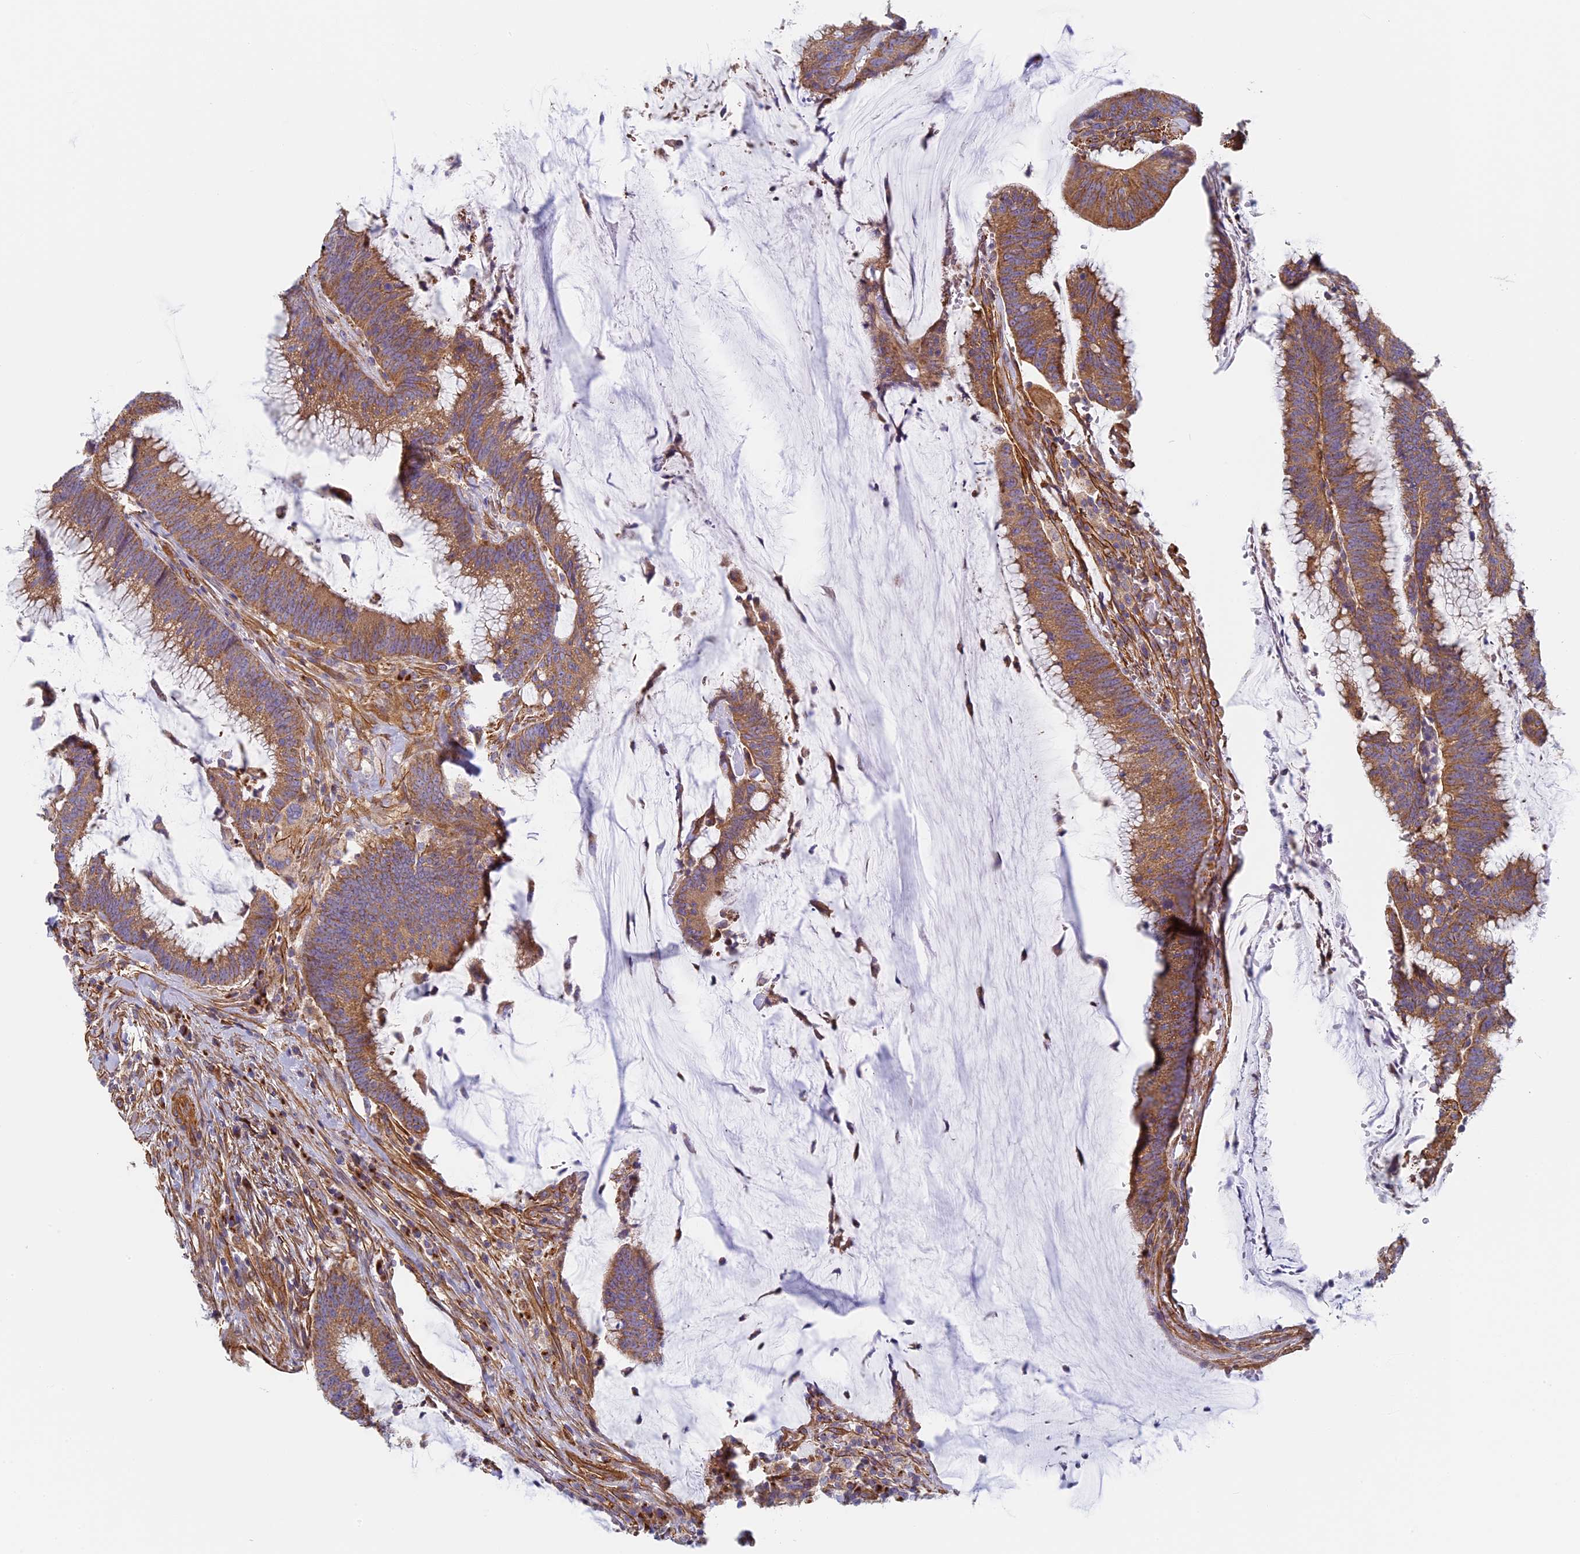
{"staining": {"intensity": "moderate", "quantity": ">75%", "location": "cytoplasmic/membranous"}, "tissue": "colorectal cancer", "cell_type": "Tumor cells", "image_type": "cancer", "snomed": [{"axis": "morphology", "description": "Adenocarcinoma, NOS"}, {"axis": "topography", "description": "Rectum"}], "caption": "Colorectal adenocarcinoma stained with immunohistochemistry (IHC) displays moderate cytoplasmic/membranous expression in about >75% of tumor cells.", "gene": "DDA1", "patient": {"sex": "female", "age": 77}}